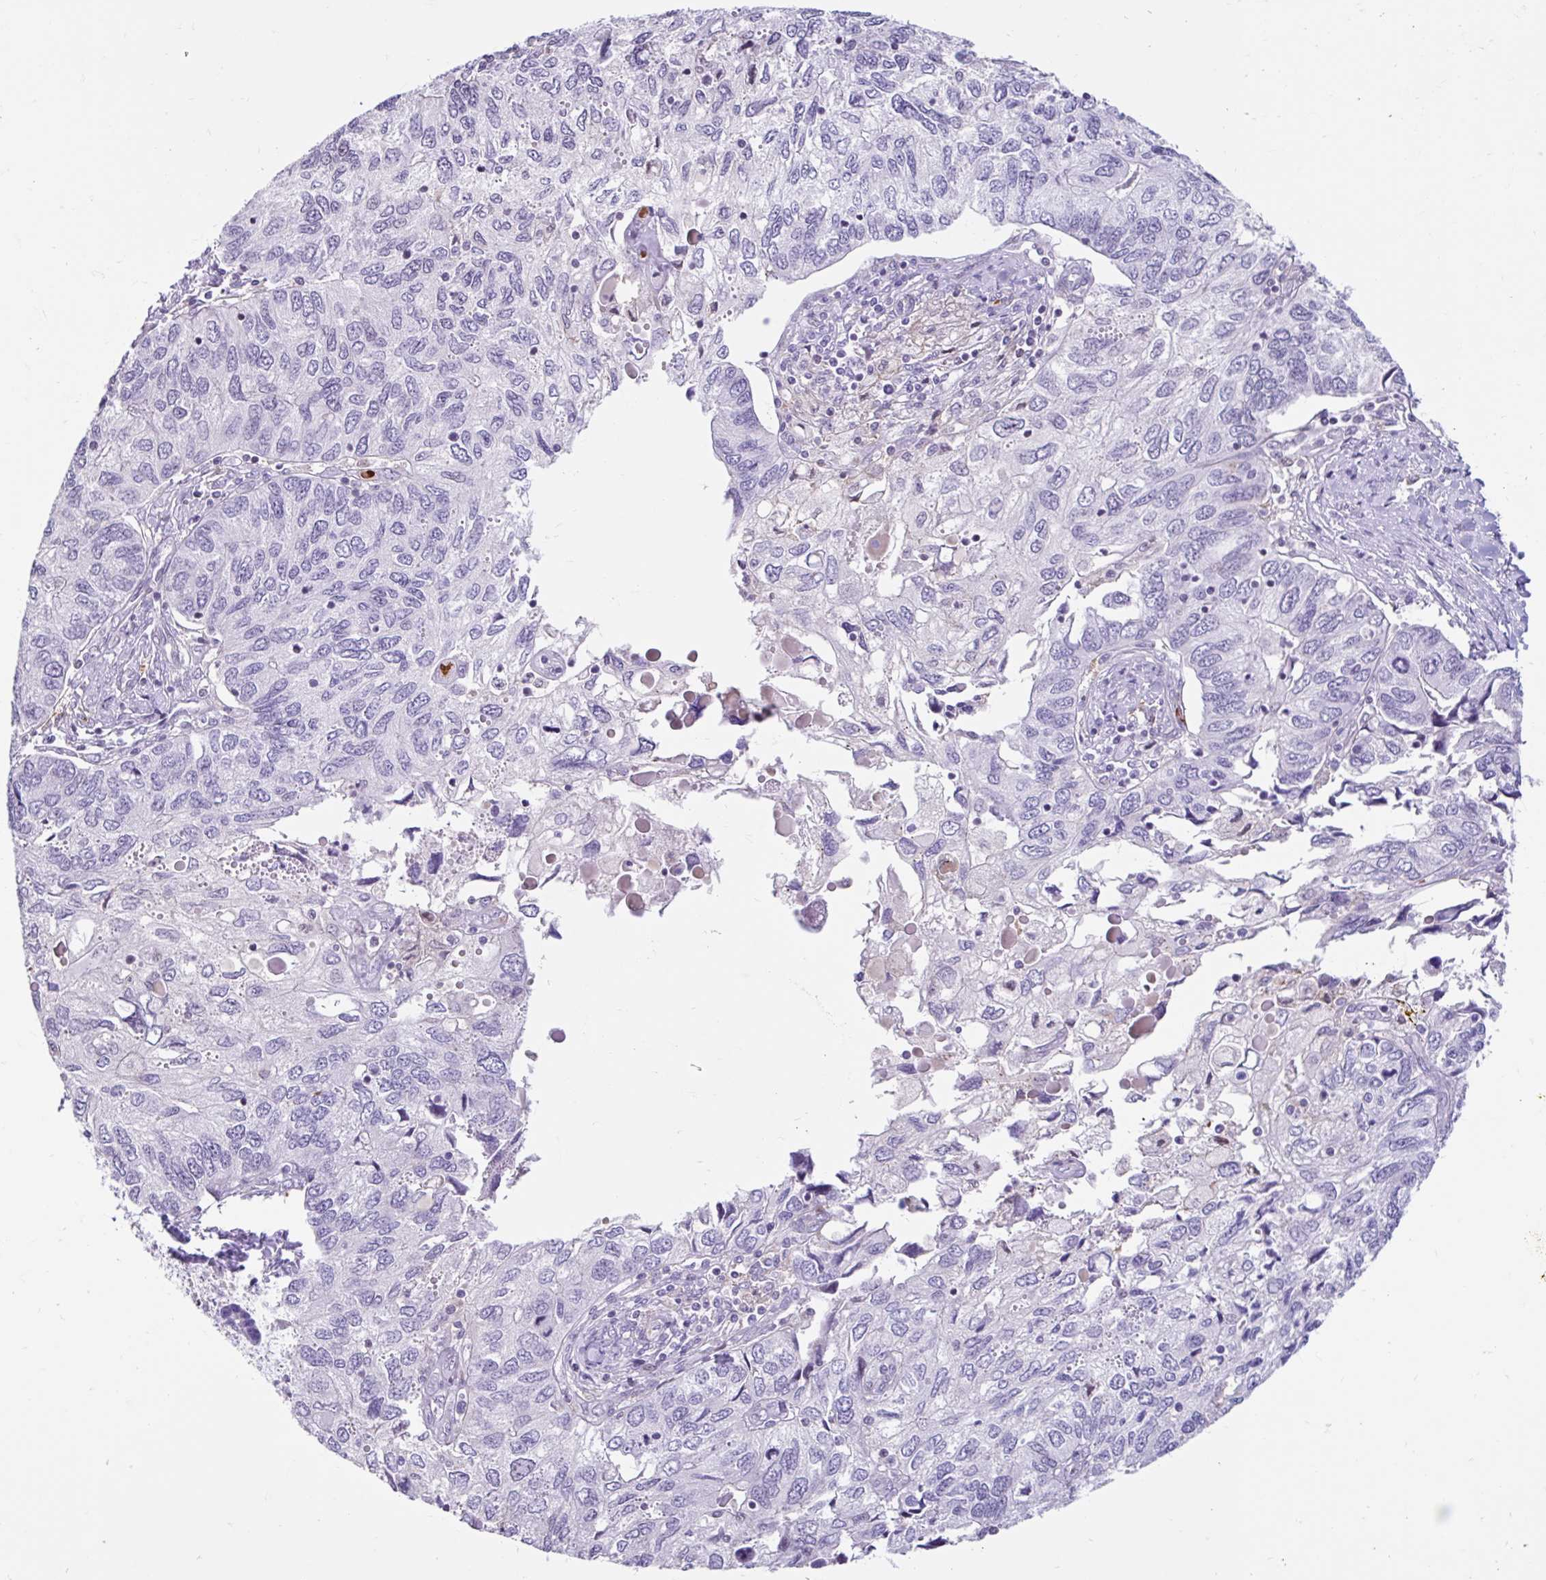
{"staining": {"intensity": "negative", "quantity": "none", "location": "none"}, "tissue": "endometrial cancer", "cell_type": "Tumor cells", "image_type": "cancer", "snomed": [{"axis": "morphology", "description": "Carcinoma, NOS"}, {"axis": "topography", "description": "Uterus"}], "caption": "Immunohistochemistry (IHC) image of neoplastic tissue: human carcinoma (endometrial) stained with DAB (3,3'-diaminobenzidine) displays no significant protein expression in tumor cells.", "gene": "NHLH2", "patient": {"sex": "female", "age": 76}}